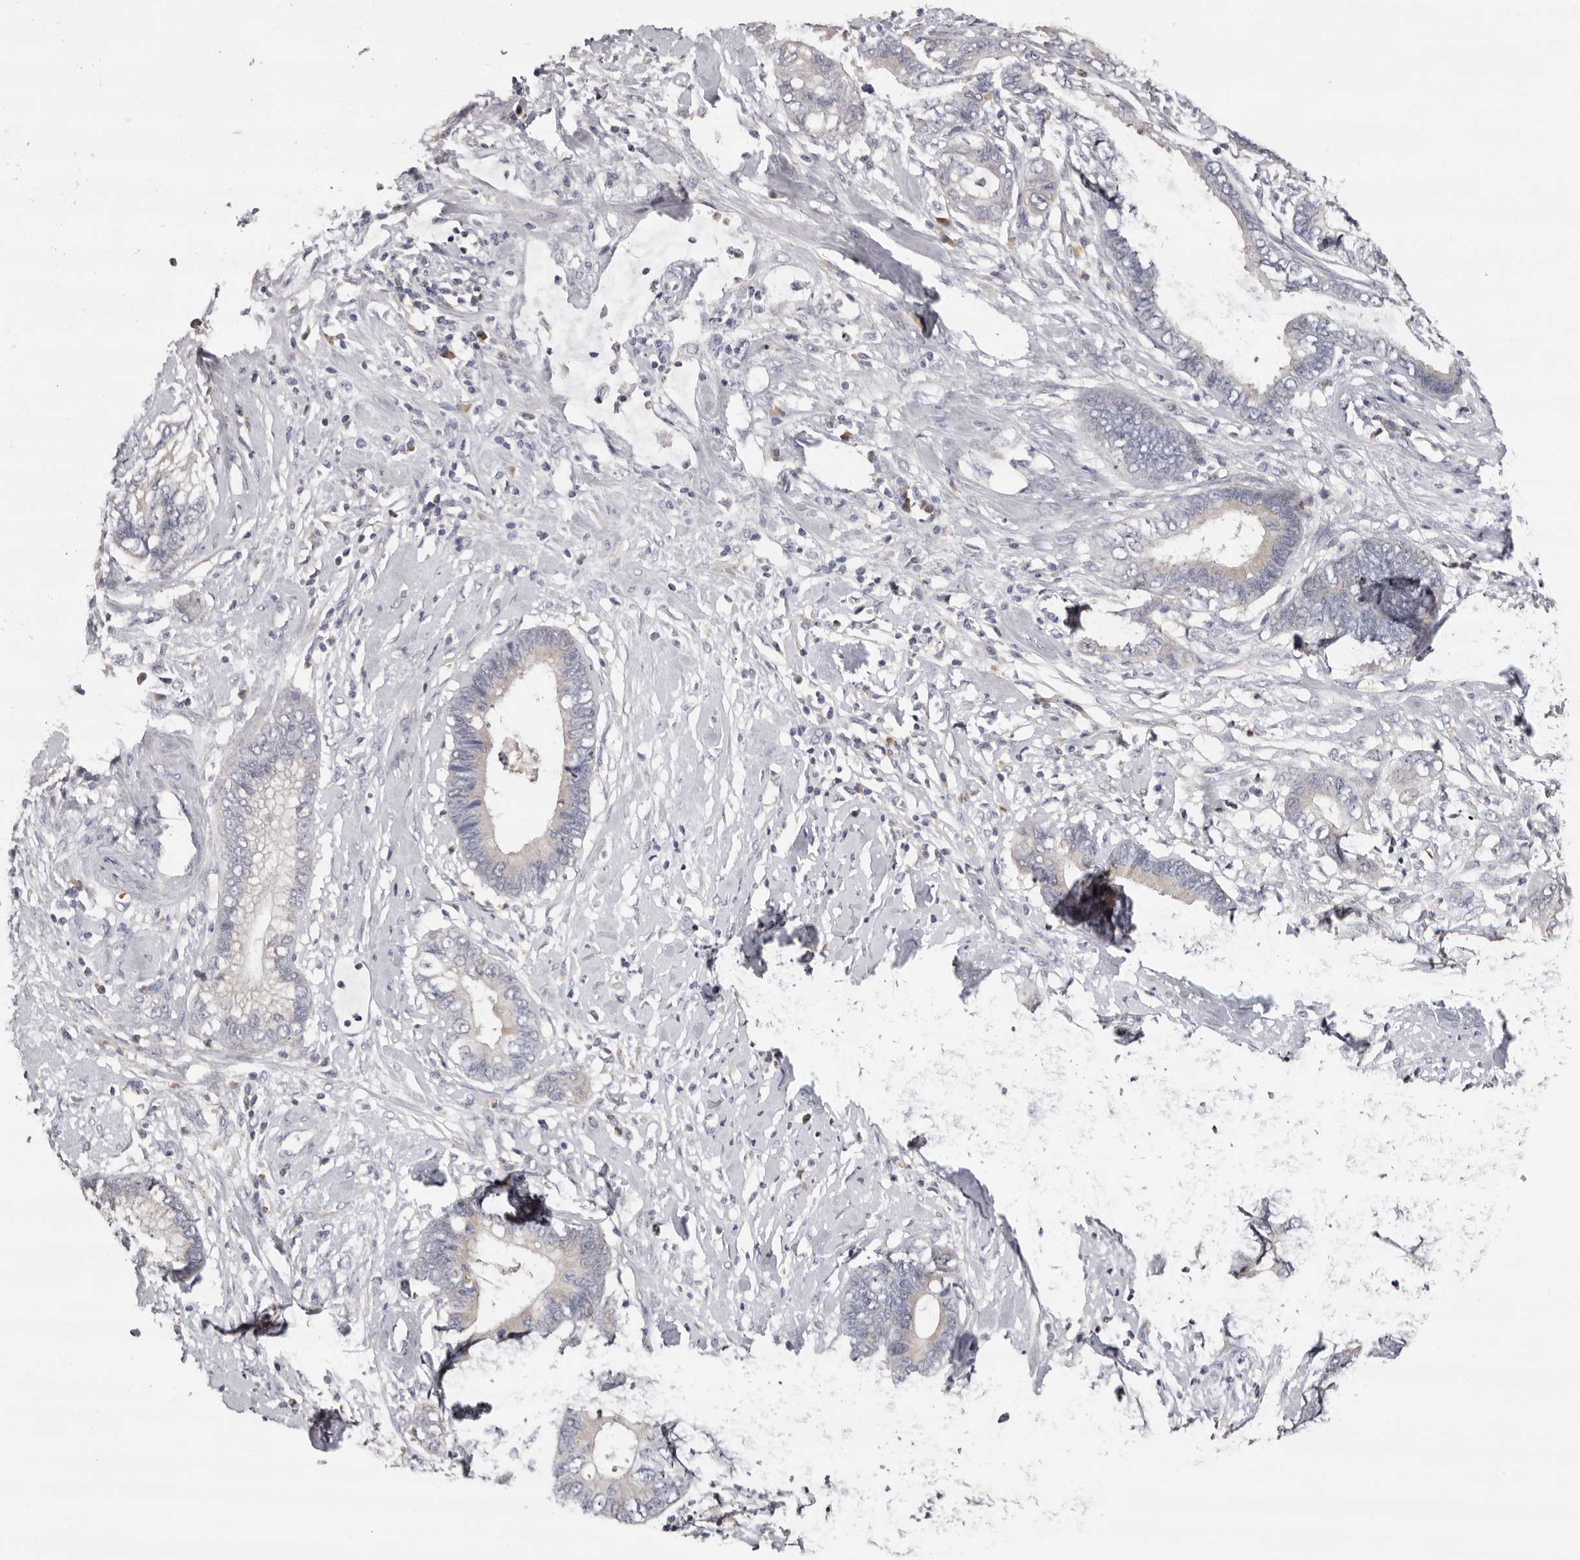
{"staining": {"intensity": "negative", "quantity": "none", "location": "none"}, "tissue": "cervical cancer", "cell_type": "Tumor cells", "image_type": "cancer", "snomed": [{"axis": "morphology", "description": "Adenocarcinoma, NOS"}, {"axis": "topography", "description": "Cervix"}], "caption": "Image shows no significant protein staining in tumor cells of cervical cancer (adenocarcinoma).", "gene": "KIF2B", "patient": {"sex": "female", "age": 44}}